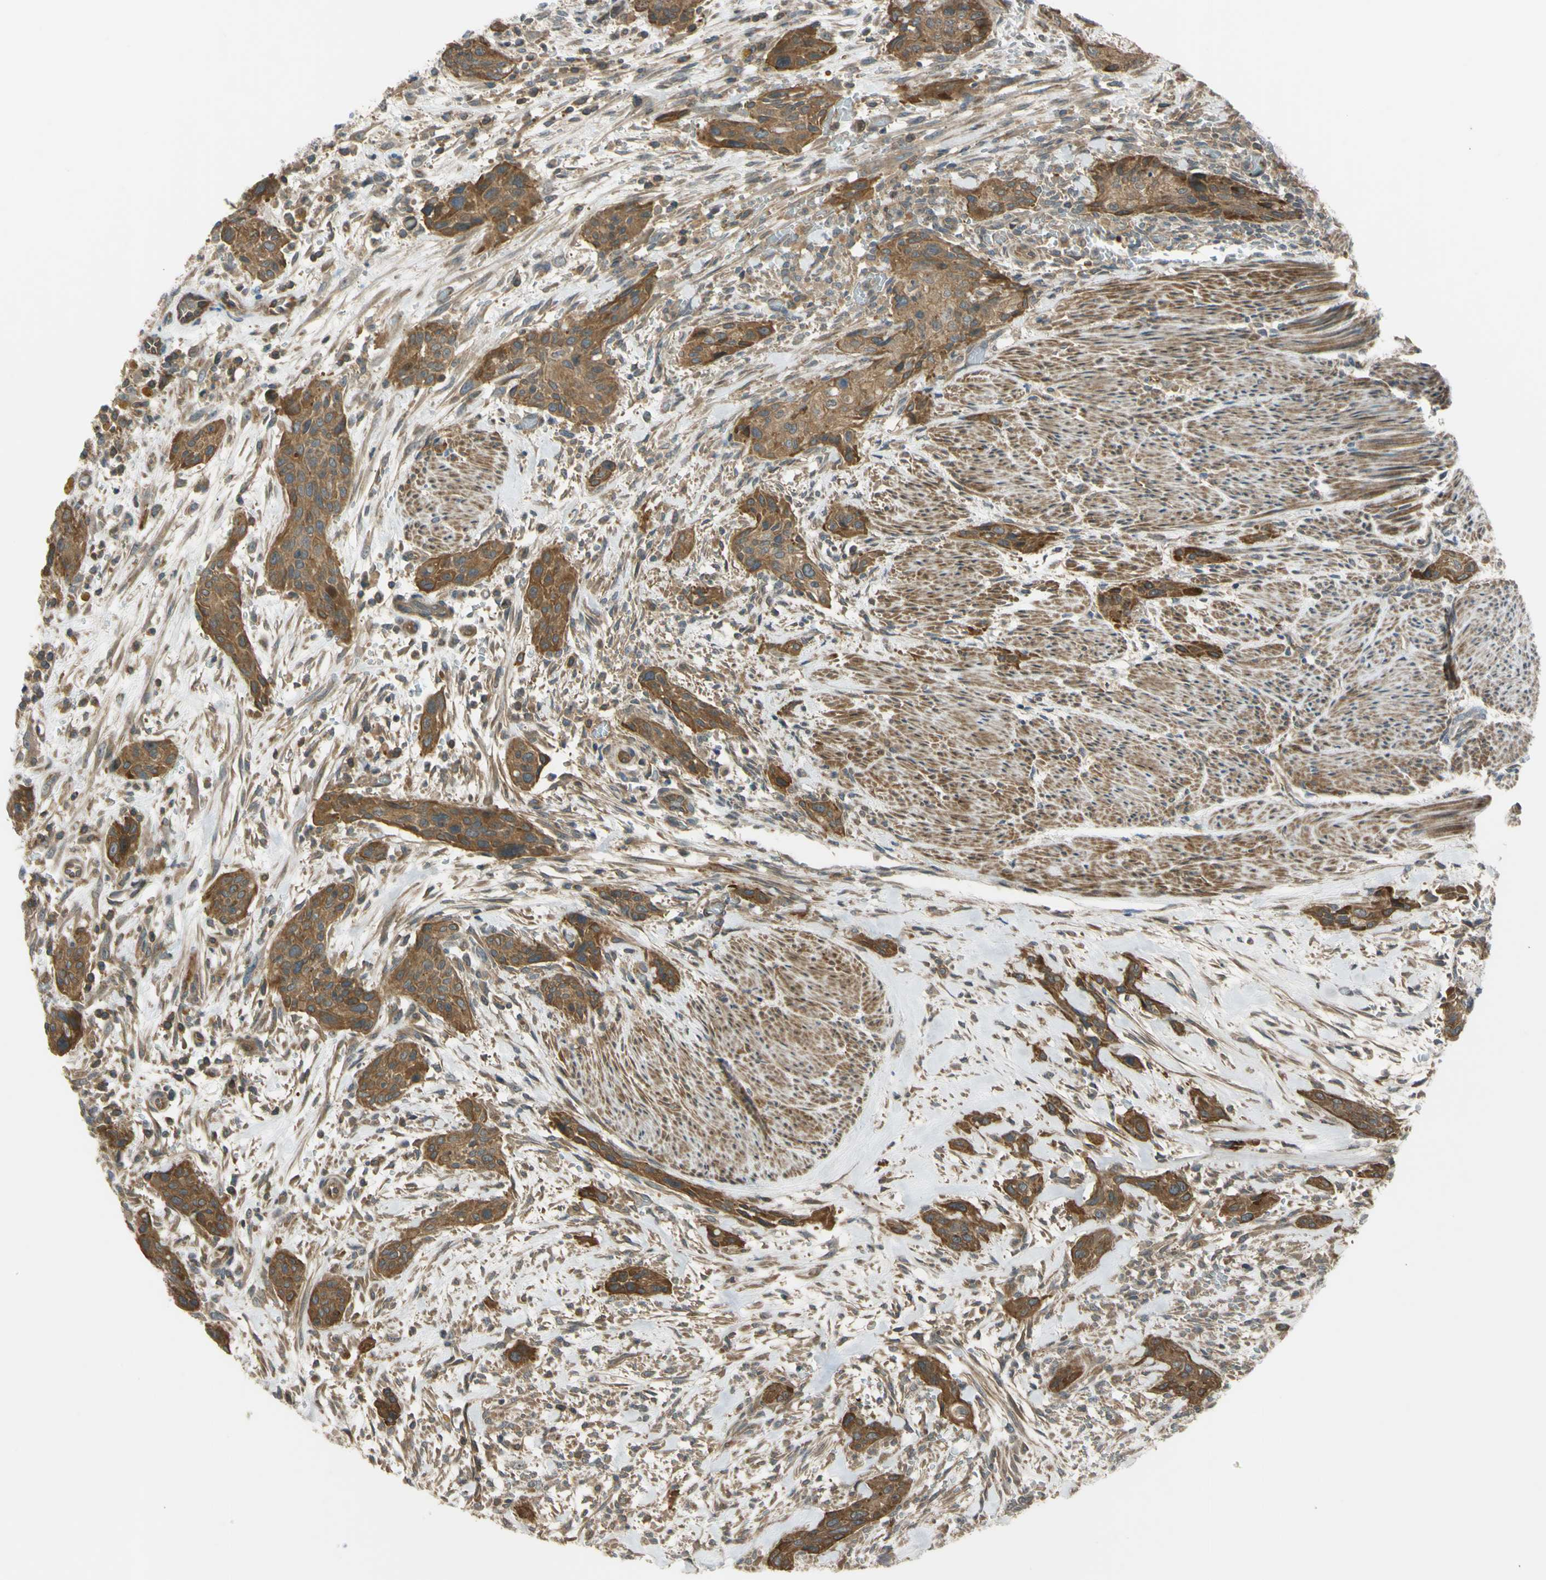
{"staining": {"intensity": "moderate", "quantity": ">75%", "location": "cytoplasmic/membranous"}, "tissue": "urothelial cancer", "cell_type": "Tumor cells", "image_type": "cancer", "snomed": [{"axis": "morphology", "description": "Urothelial carcinoma, High grade"}, {"axis": "topography", "description": "Urinary bladder"}], "caption": "Urothelial carcinoma (high-grade) stained with a brown dye shows moderate cytoplasmic/membranous positive positivity in about >75% of tumor cells.", "gene": "FLII", "patient": {"sex": "male", "age": 35}}